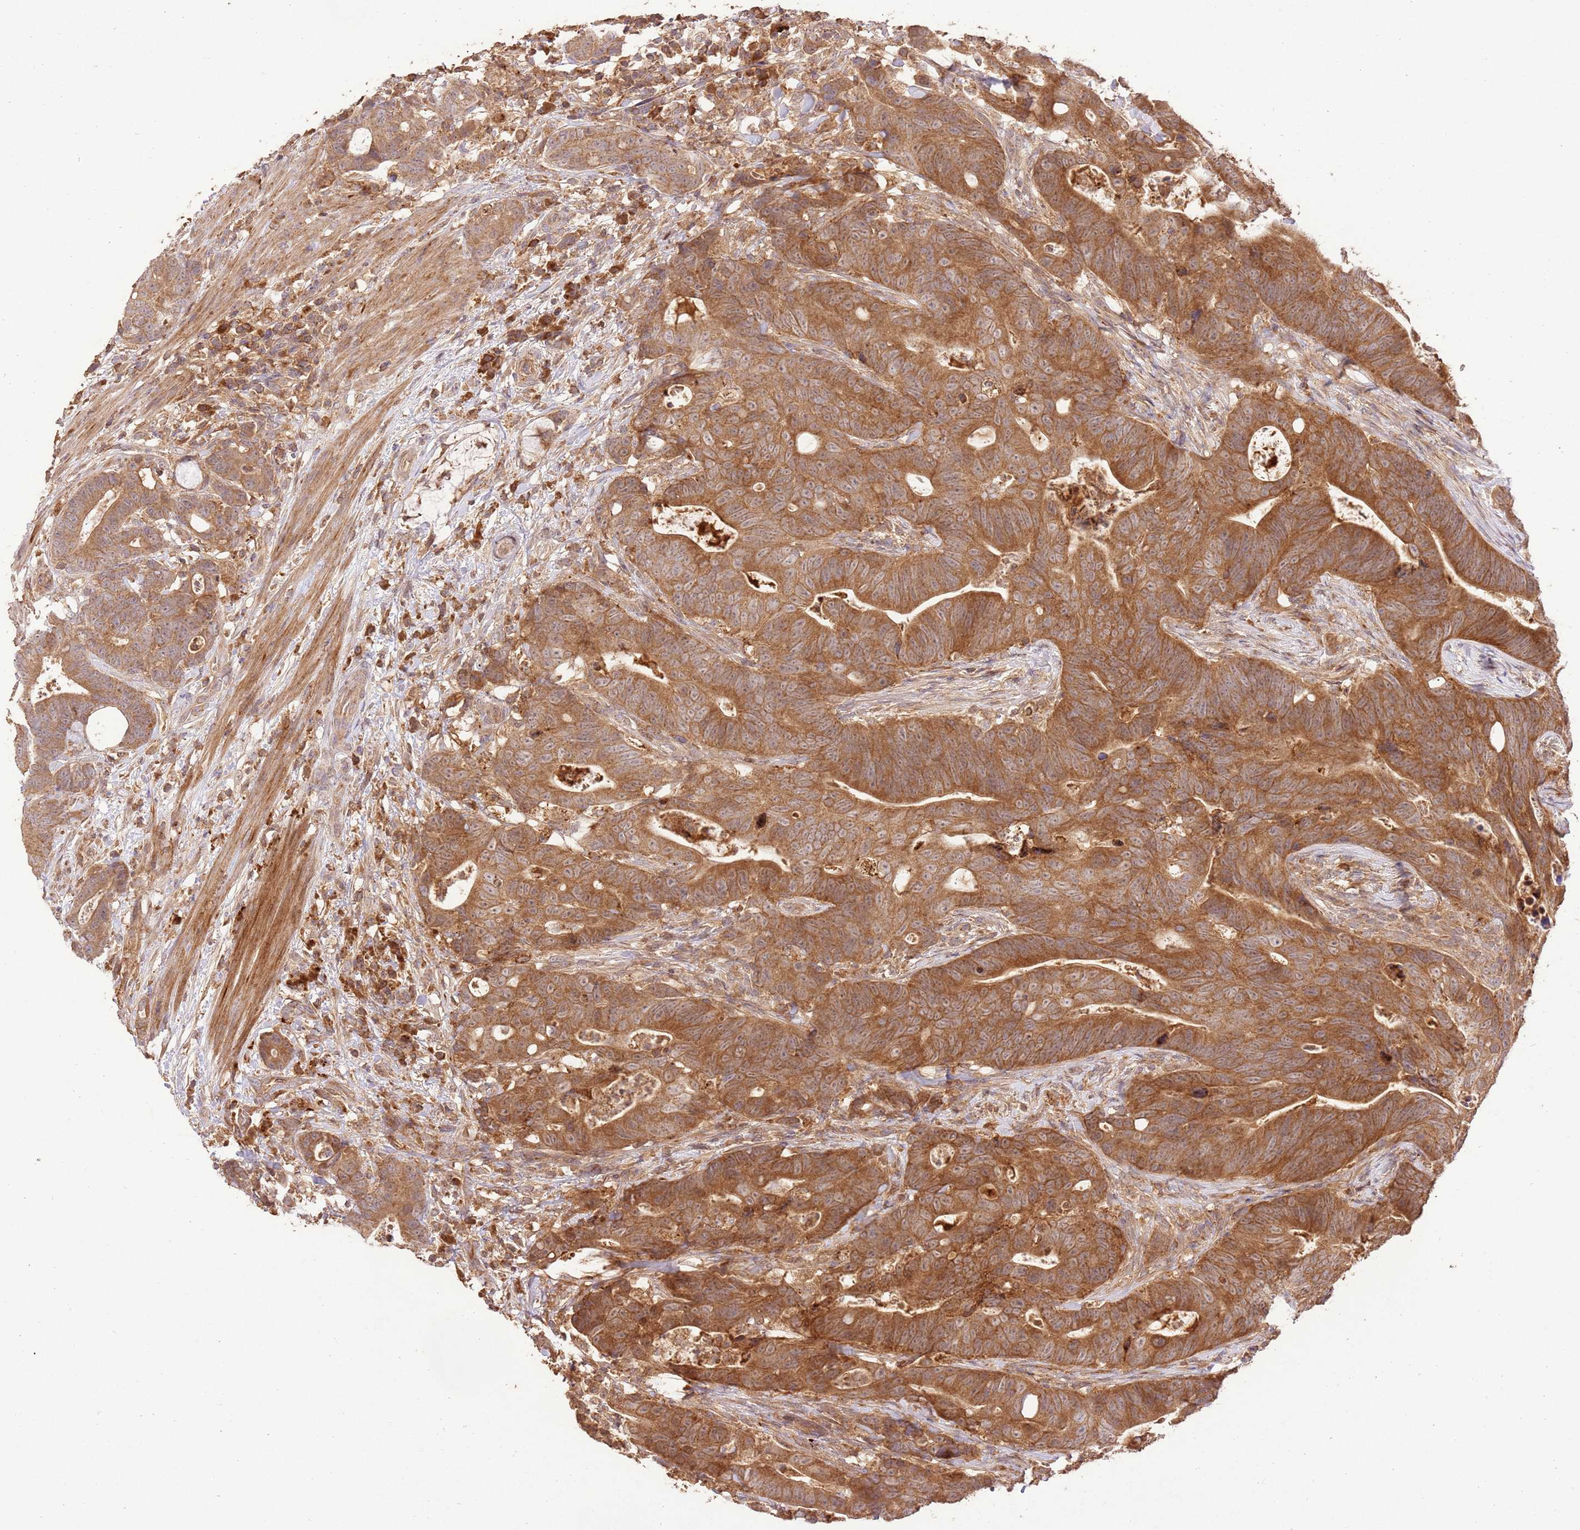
{"staining": {"intensity": "moderate", "quantity": ">75%", "location": "cytoplasmic/membranous"}, "tissue": "colorectal cancer", "cell_type": "Tumor cells", "image_type": "cancer", "snomed": [{"axis": "morphology", "description": "Adenocarcinoma, NOS"}, {"axis": "topography", "description": "Colon"}], "caption": "Immunohistochemical staining of adenocarcinoma (colorectal) demonstrates medium levels of moderate cytoplasmic/membranous protein staining in about >75% of tumor cells.", "gene": "LRRC28", "patient": {"sex": "female", "age": 82}}